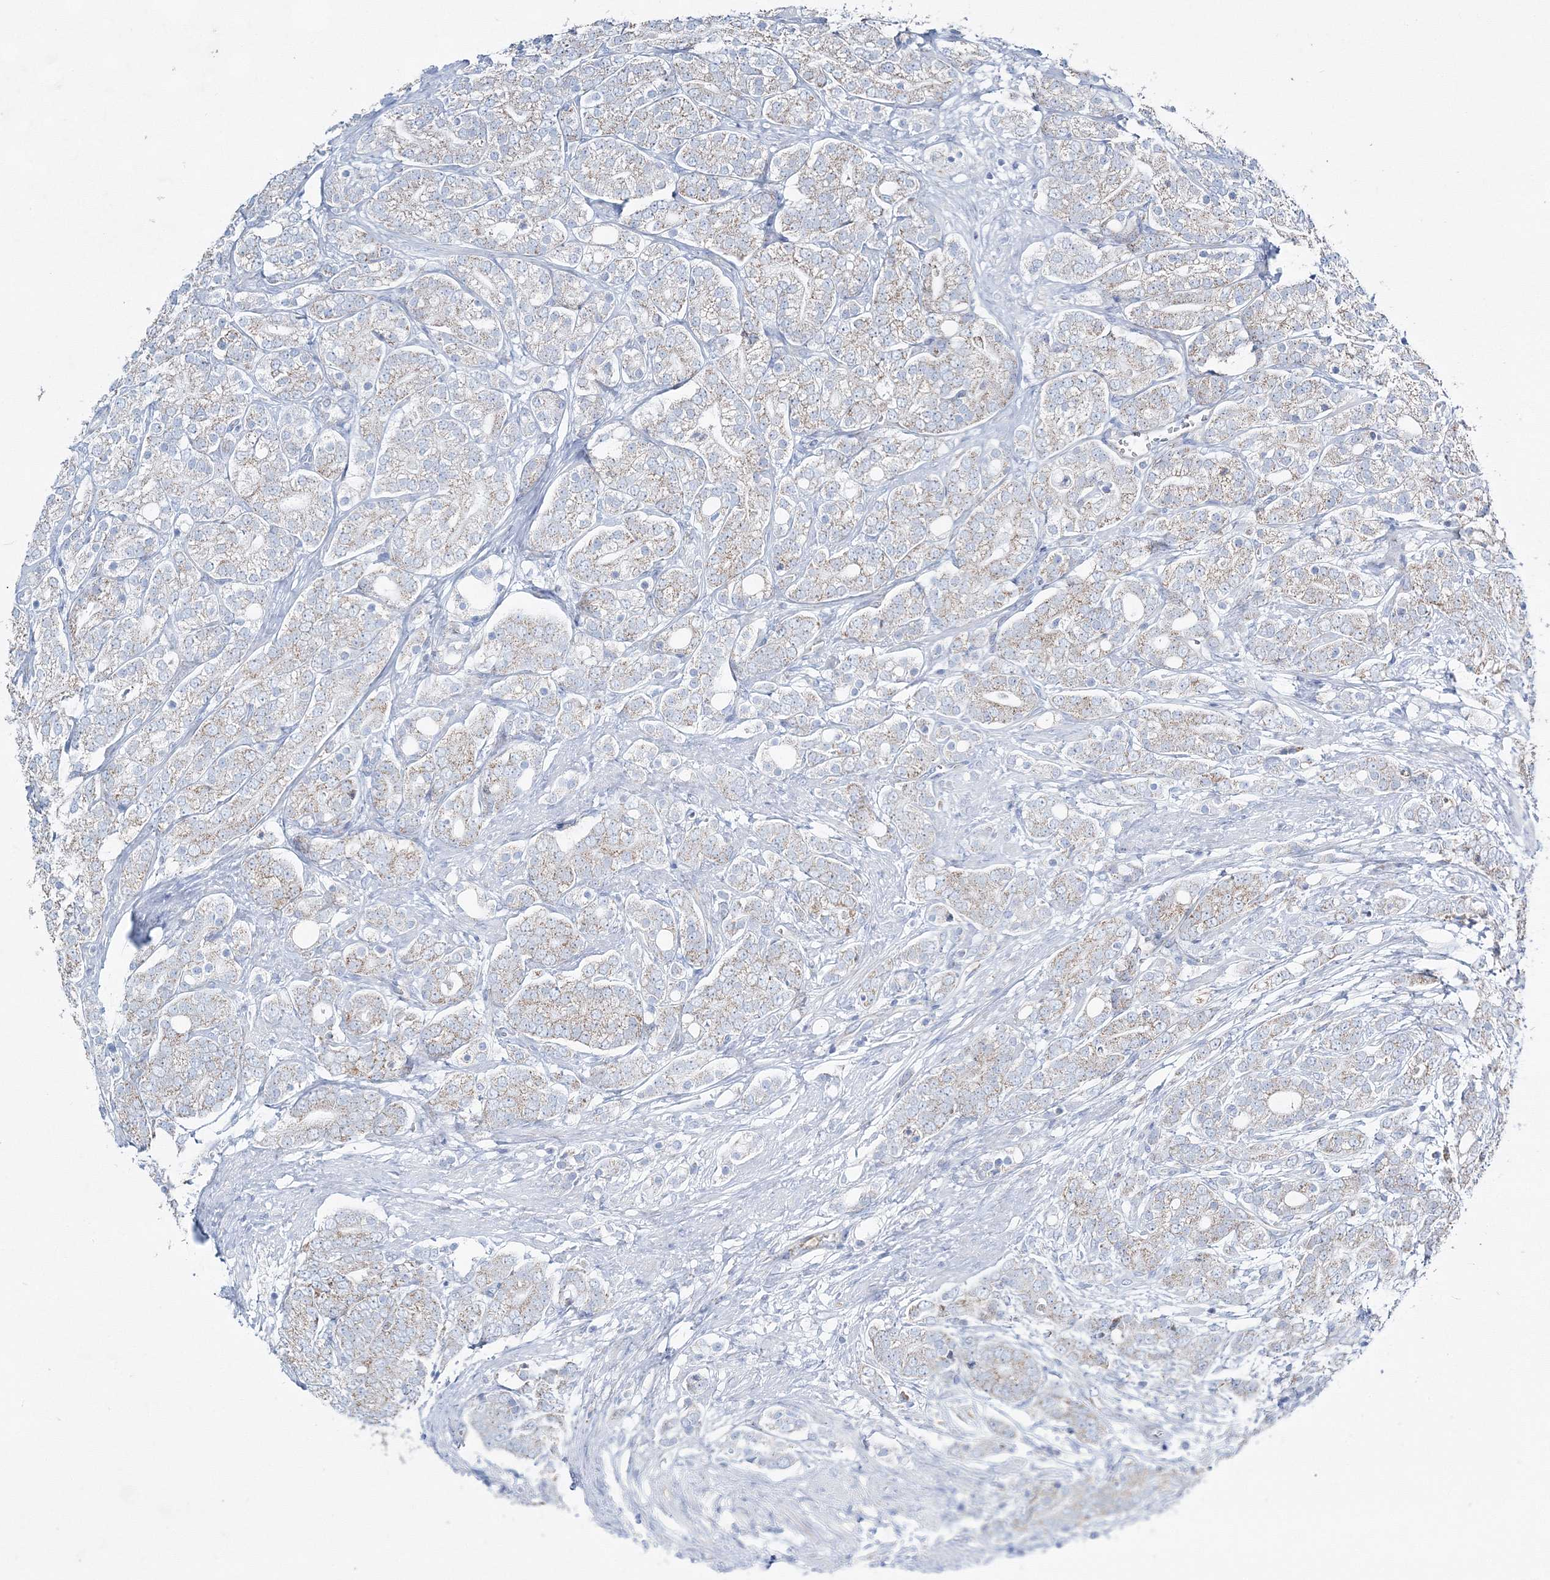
{"staining": {"intensity": "weak", "quantity": ">75%", "location": "cytoplasmic/membranous"}, "tissue": "prostate cancer", "cell_type": "Tumor cells", "image_type": "cancer", "snomed": [{"axis": "morphology", "description": "Adenocarcinoma, High grade"}, {"axis": "topography", "description": "Prostate"}], "caption": "This photomicrograph reveals IHC staining of human prostate cancer, with low weak cytoplasmic/membranous positivity in about >75% of tumor cells.", "gene": "HIBCH", "patient": {"sex": "male", "age": 57}}